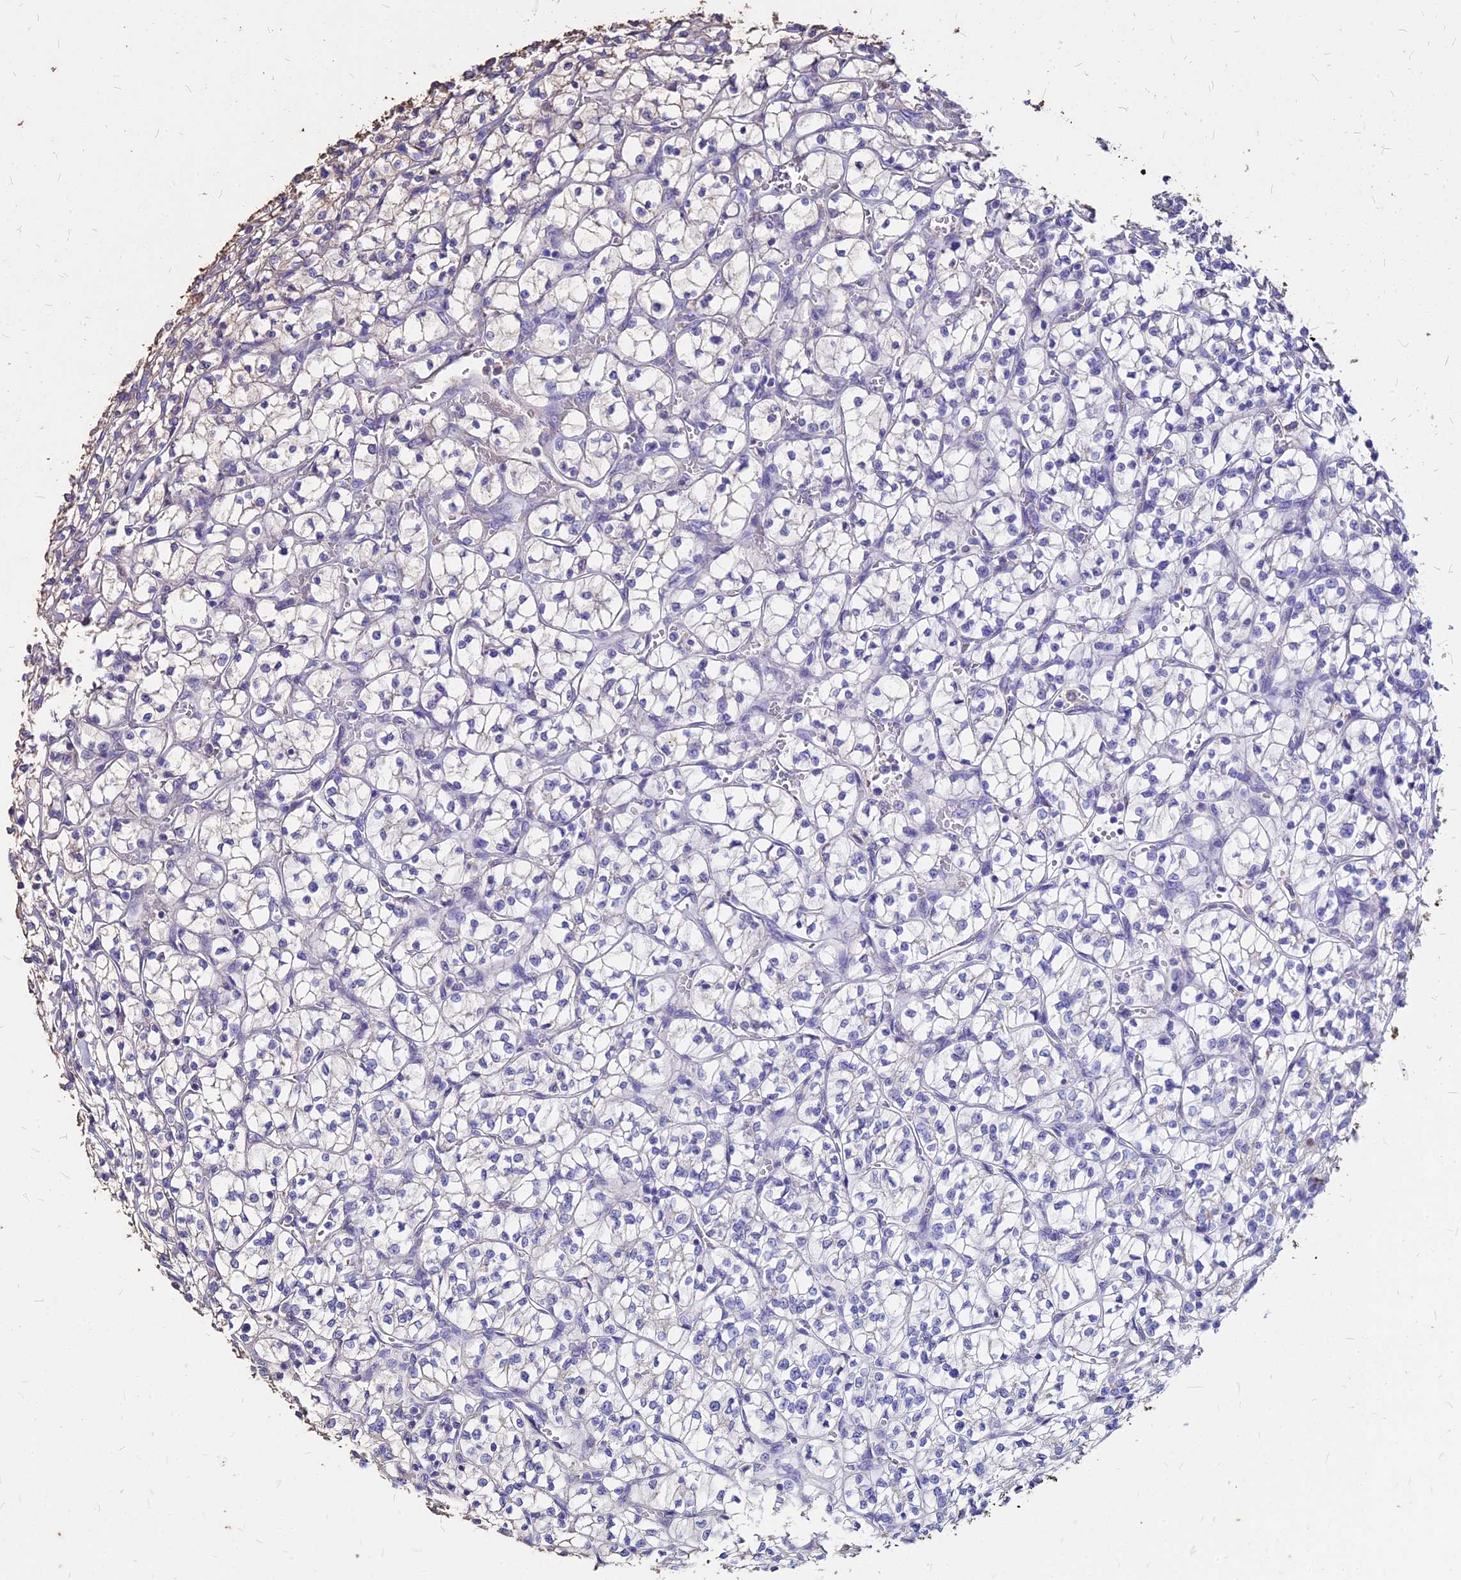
{"staining": {"intensity": "negative", "quantity": "none", "location": "none"}, "tissue": "renal cancer", "cell_type": "Tumor cells", "image_type": "cancer", "snomed": [{"axis": "morphology", "description": "Adenocarcinoma, NOS"}, {"axis": "topography", "description": "Kidney"}], "caption": "Renal cancer (adenocarcinoma) was stained to show a protein in brown. There is no significant positivity in tumor cells.", "gene": "NME5", "patient": {"sex": "female", "age": 64}}